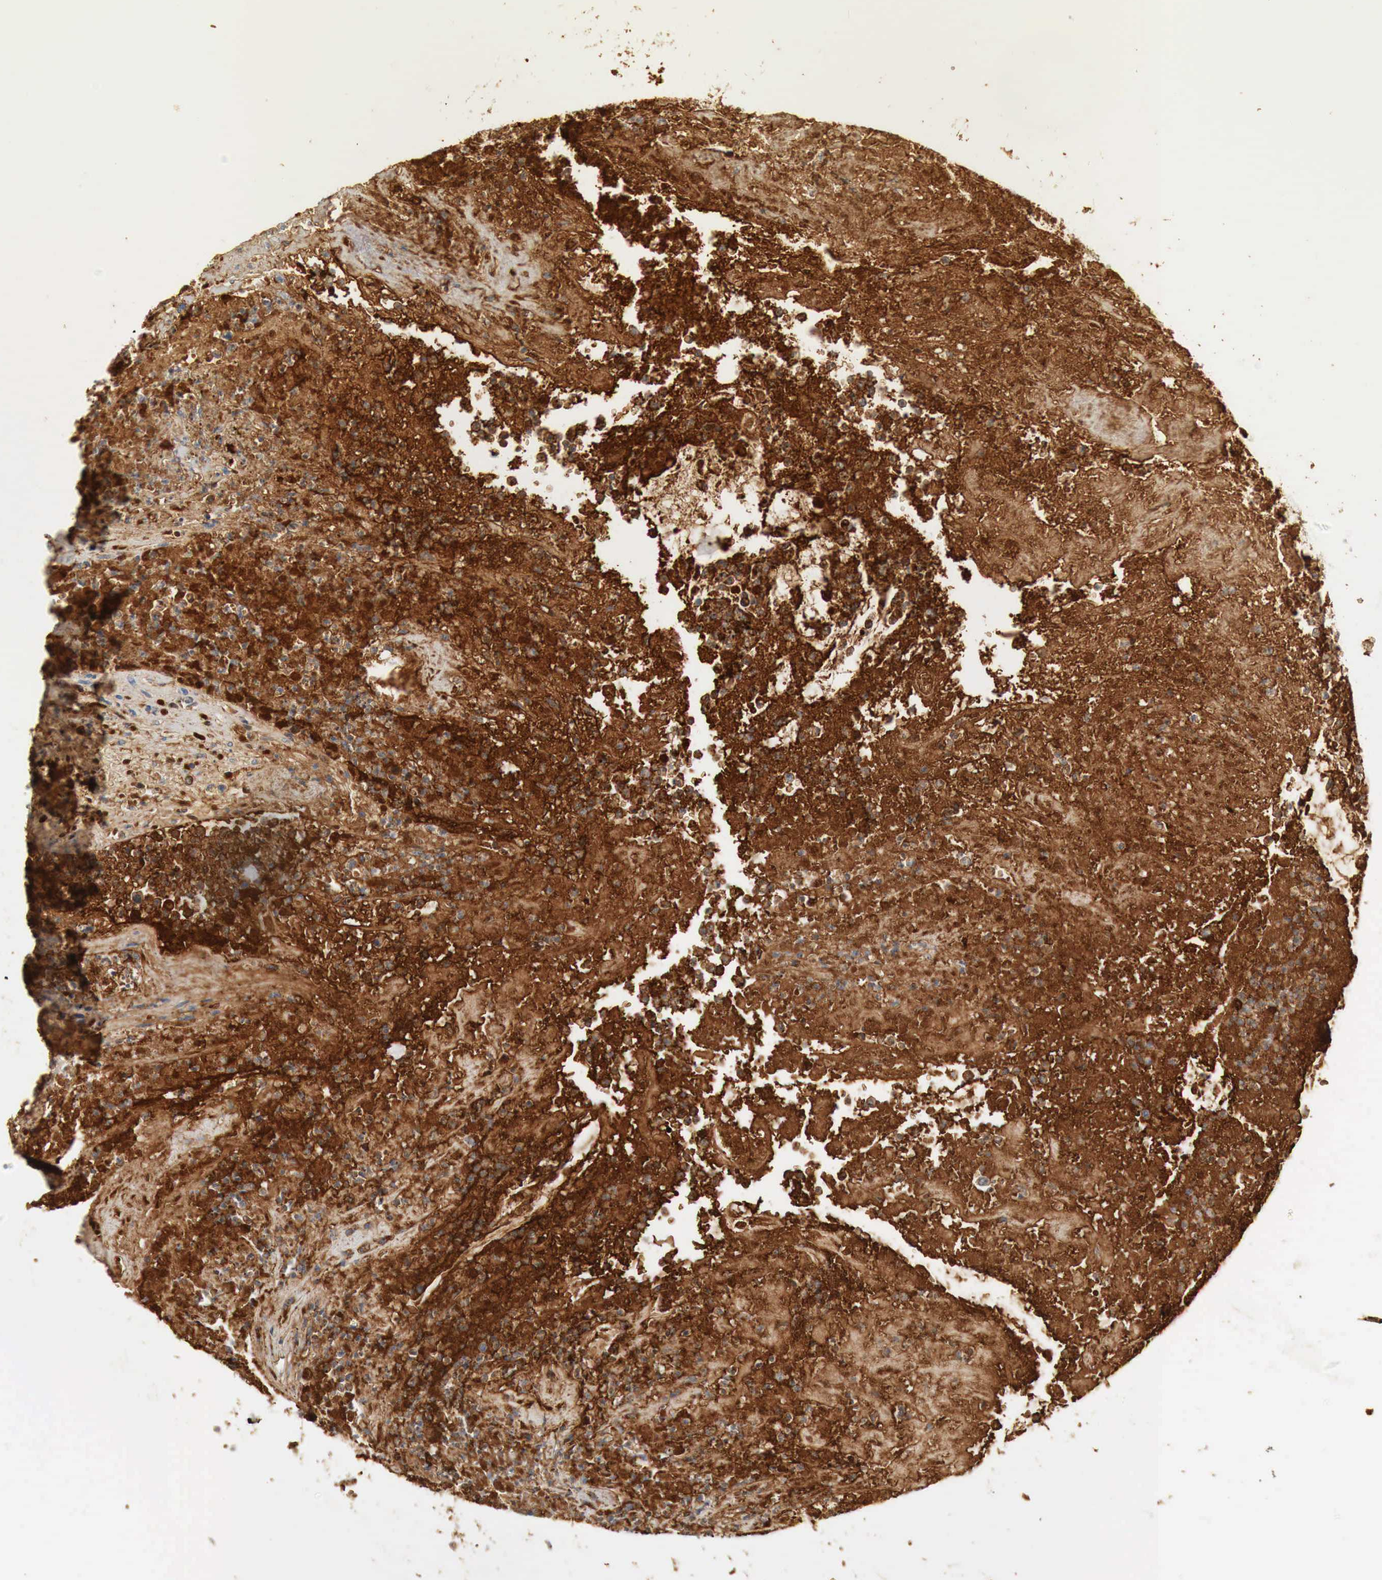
{"staining": {"intensity": "strong", "quantity": "25%-75%", "location": "cytoplasmic/membranous"}, "tissue": "colorectal cancer", "cell_type": "Tumor cells", "image_type": "cancer", "snomed": [{"axis": "morphology", "description": "Adenocarcinoma, NOS"}, {"axis": "topography", "description": "Rectum"}], "caption": "The image displays a brown stain indicating the presence of a protein in the cytoplasmic/membranous of tumor cells in colorectal cancer (adenocarcinoma). (DAB = brown stain, brightfield microscopy at high magnification).", "gene": "IGLC3", "patient": {"sex": "female", "age": 65}}